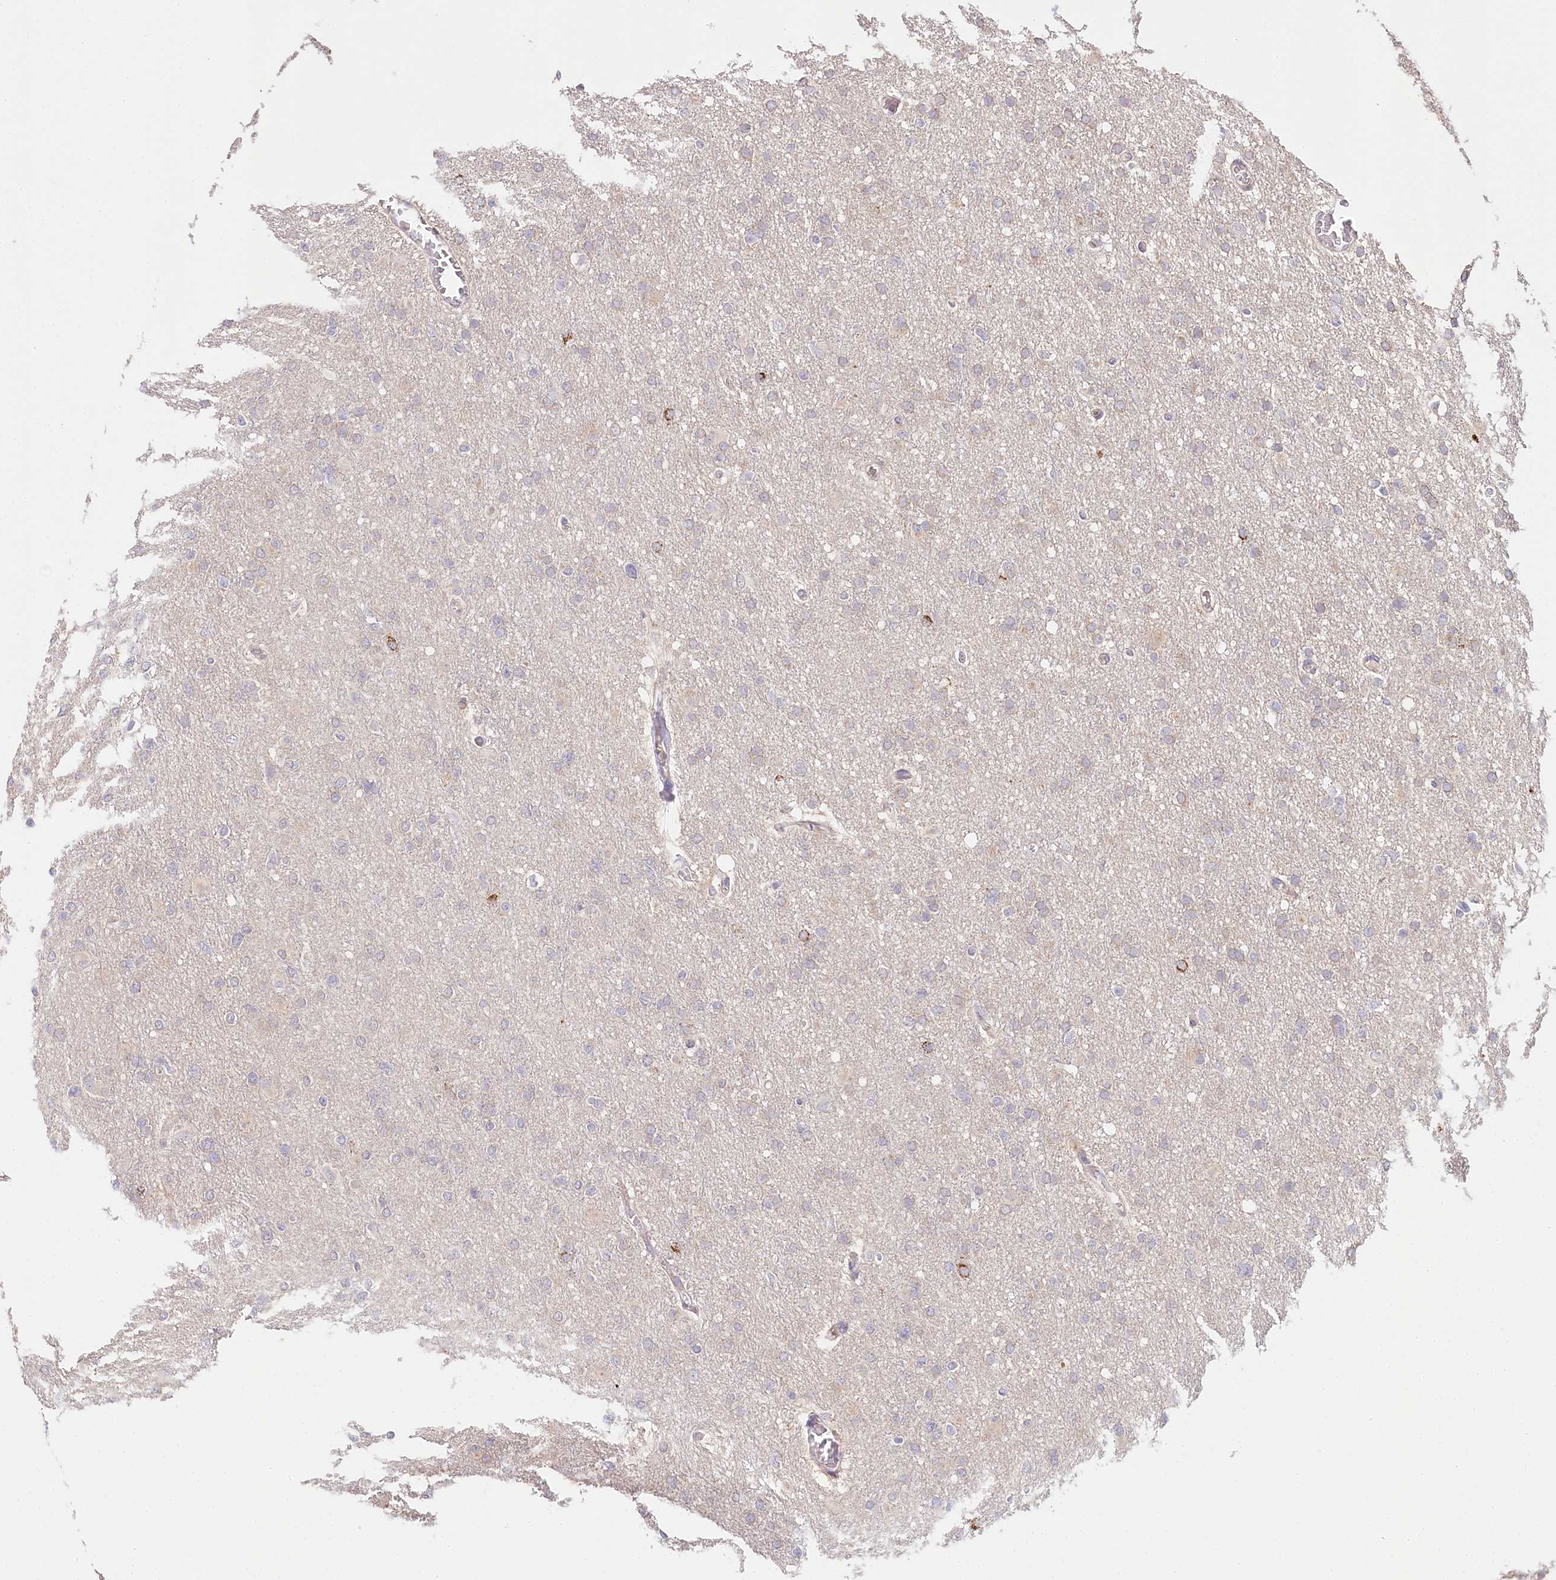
{"staining": {"intensity": "negative", "quantity": "none", "location": "none"}, "tissue": "glioma", "cell_type": "Tumor cells", "image_type": "cancer", "snomed": [{"axis": "morphology", "description": "Glioma, malignant, High grade"}, {"axis": "topography", "description": "Cerebral cortex"}], "caption": "An IHC micrograph of glioma is shown. There is no staining in tumor cells of glioma. The staining is performed using DAB brown chromogen with nuclei counter-stained in using hematoxylin.", "gene": "DAPK1", "patient": {"sex": "female", "age": 36}}